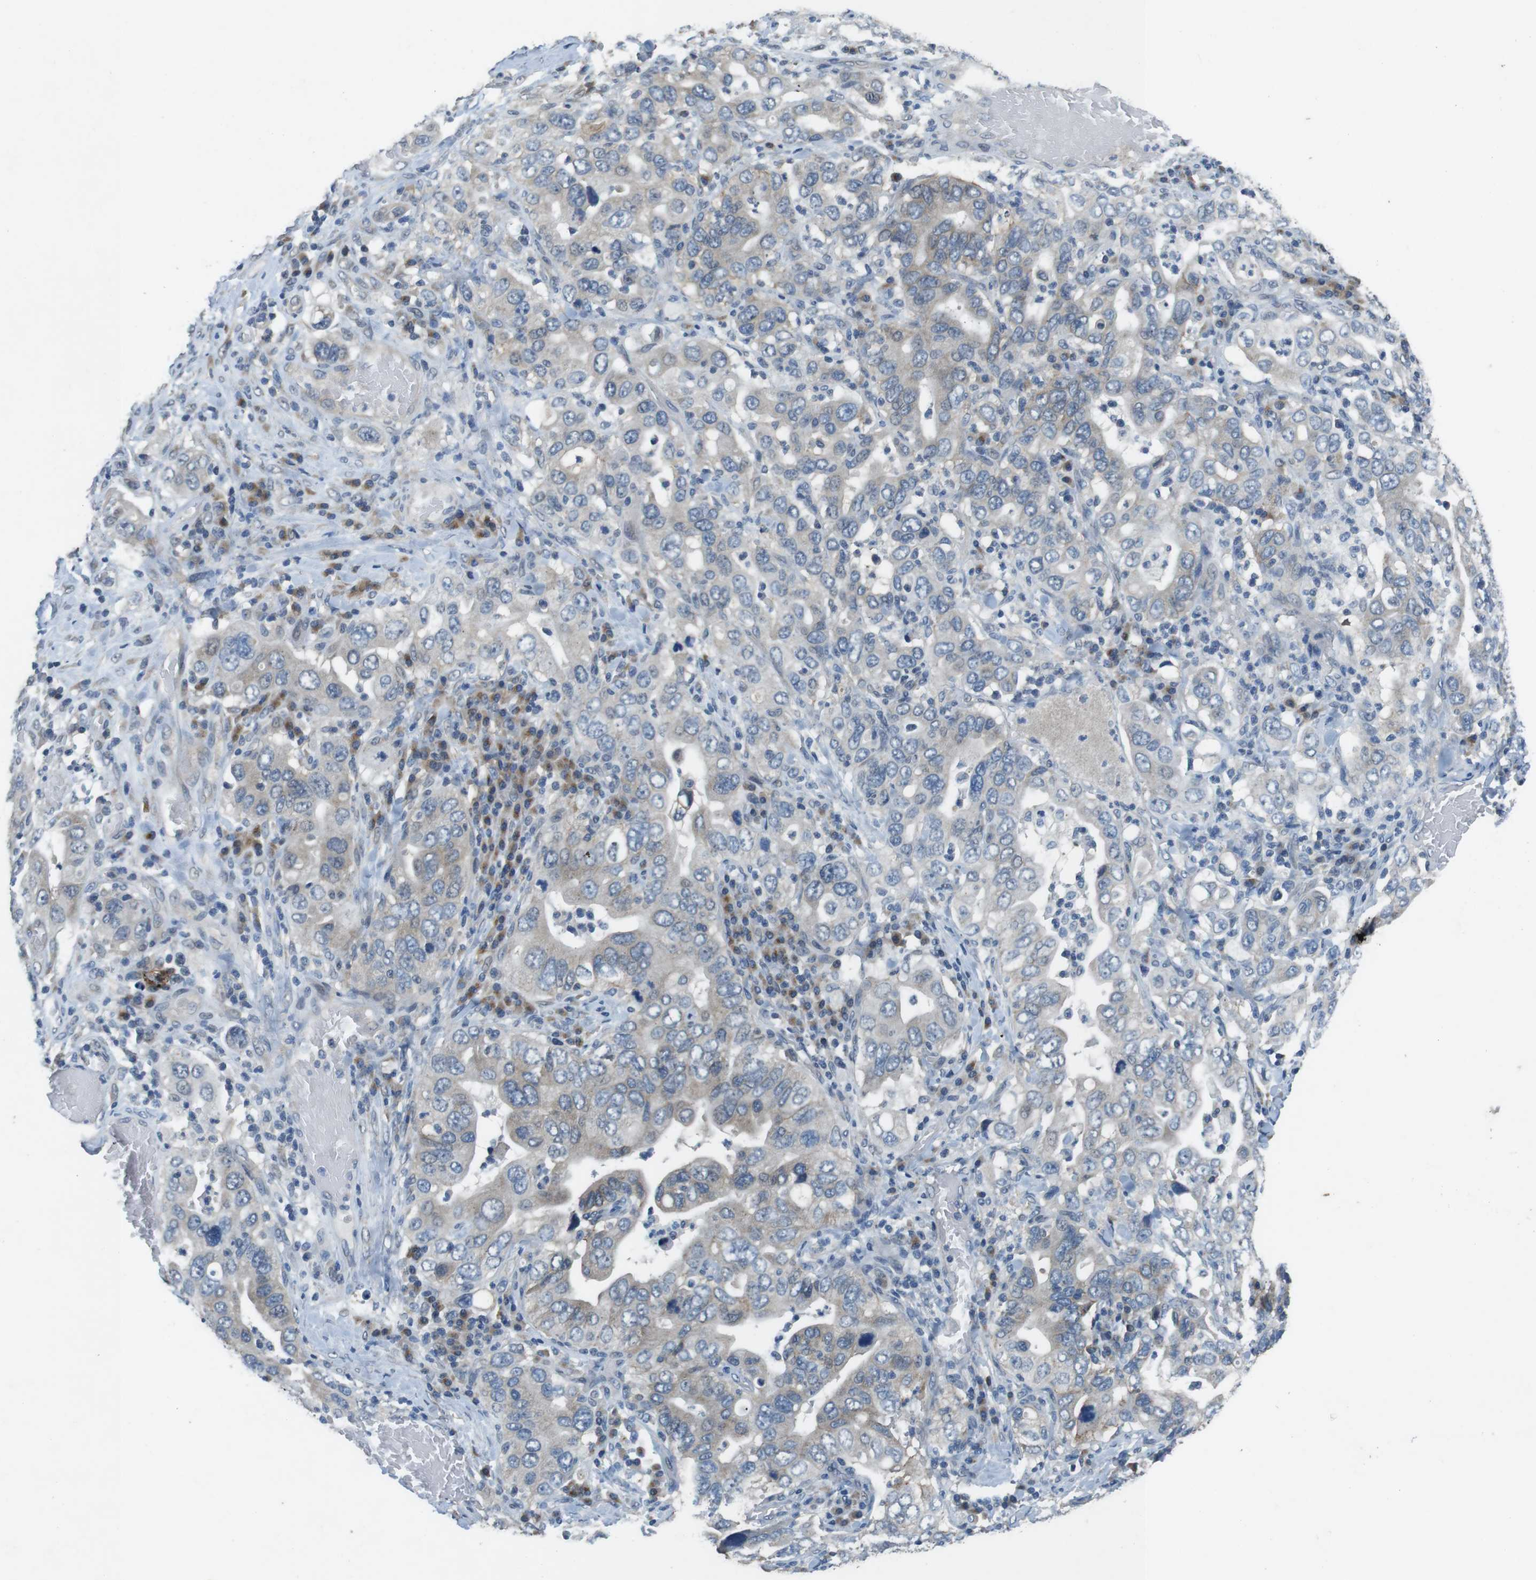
{"staining": {"intensity": "weak", "quantity": "<25%", "location": "cytoplasmic/membranous"}, "tissue": "stomach cancer", "cell_type": "Tumor cells", "image_type": "cancer", "snomed": [{"axis": "morphology", "description": "Adenocarcinoma, NOS"}, {"axis": "topography", "description": "Stomach, upper"}], "caption": "IHC photomicrograph of stomach cancer (adenocarcinoma) stained for a protein (brown), which demonstrates no positivity in tumor cells.", "gene": "CLDN7", "patient": {"sex": "male", "age": 62}}